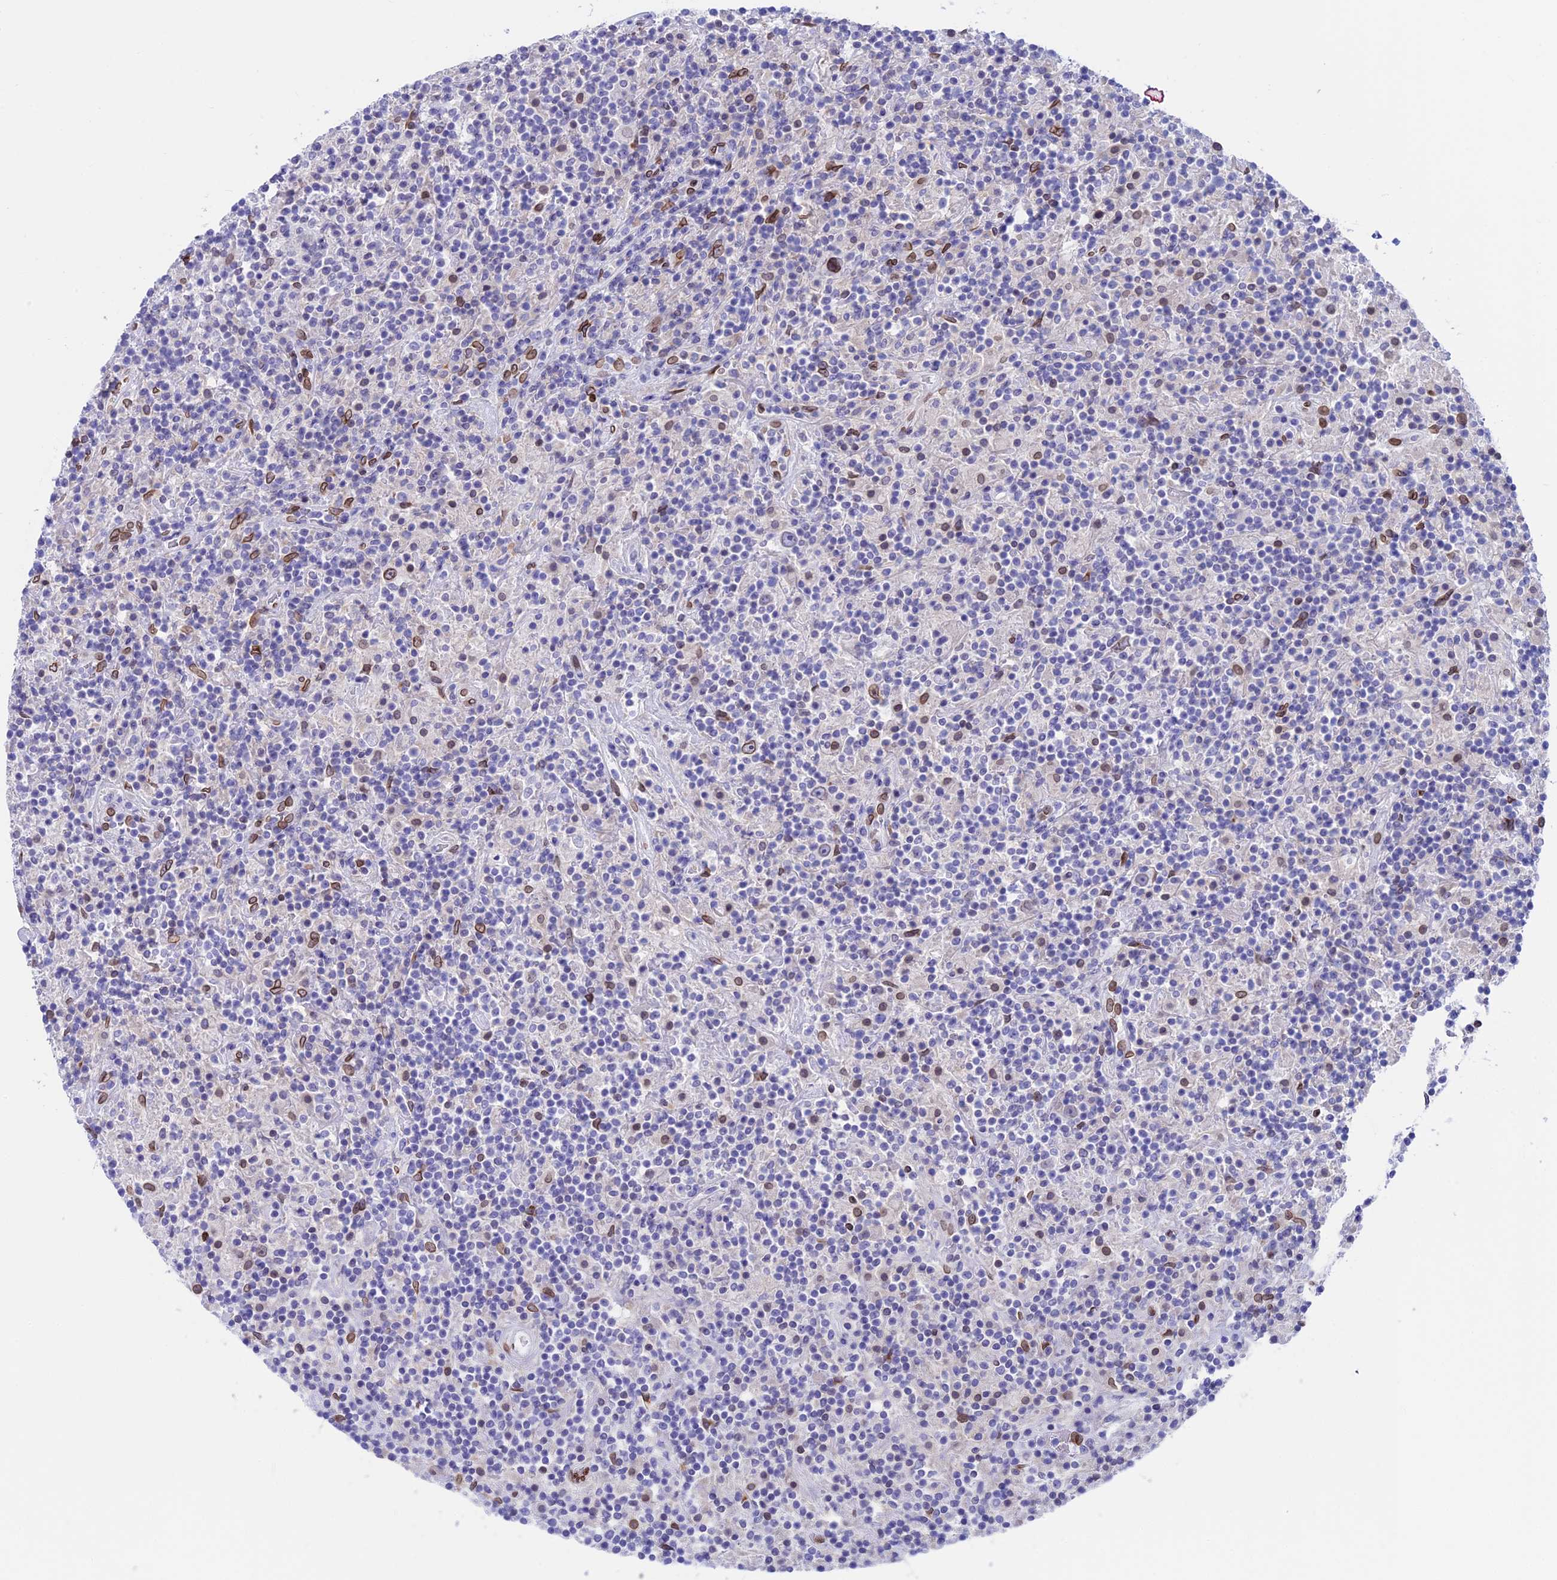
{"staining": {"intensity": "moderate", "quantity": "25%-75%", "location": "cytoplasmic/membranous,nuclear"}, "tissue": "lymphoma", "cell_type": "Tumor cells", "image_type": "cancer", "snomed": [{"axis": "morphology", "description": "Hodgkin's disease, NOS"}, {"axis": "topography", "description": "Lymph node"}], "caption": "DAB (3,3'-diaminobenzidine) immunohistochemical staining of human Hodgkin's disease demonstrates moderate cytoplasmic/membranous and nuclear protein positivity in about 25%-75% of tumor cells.", "gene": "TMPRSS7", "patient": {"sex": "male", "age": 70}}